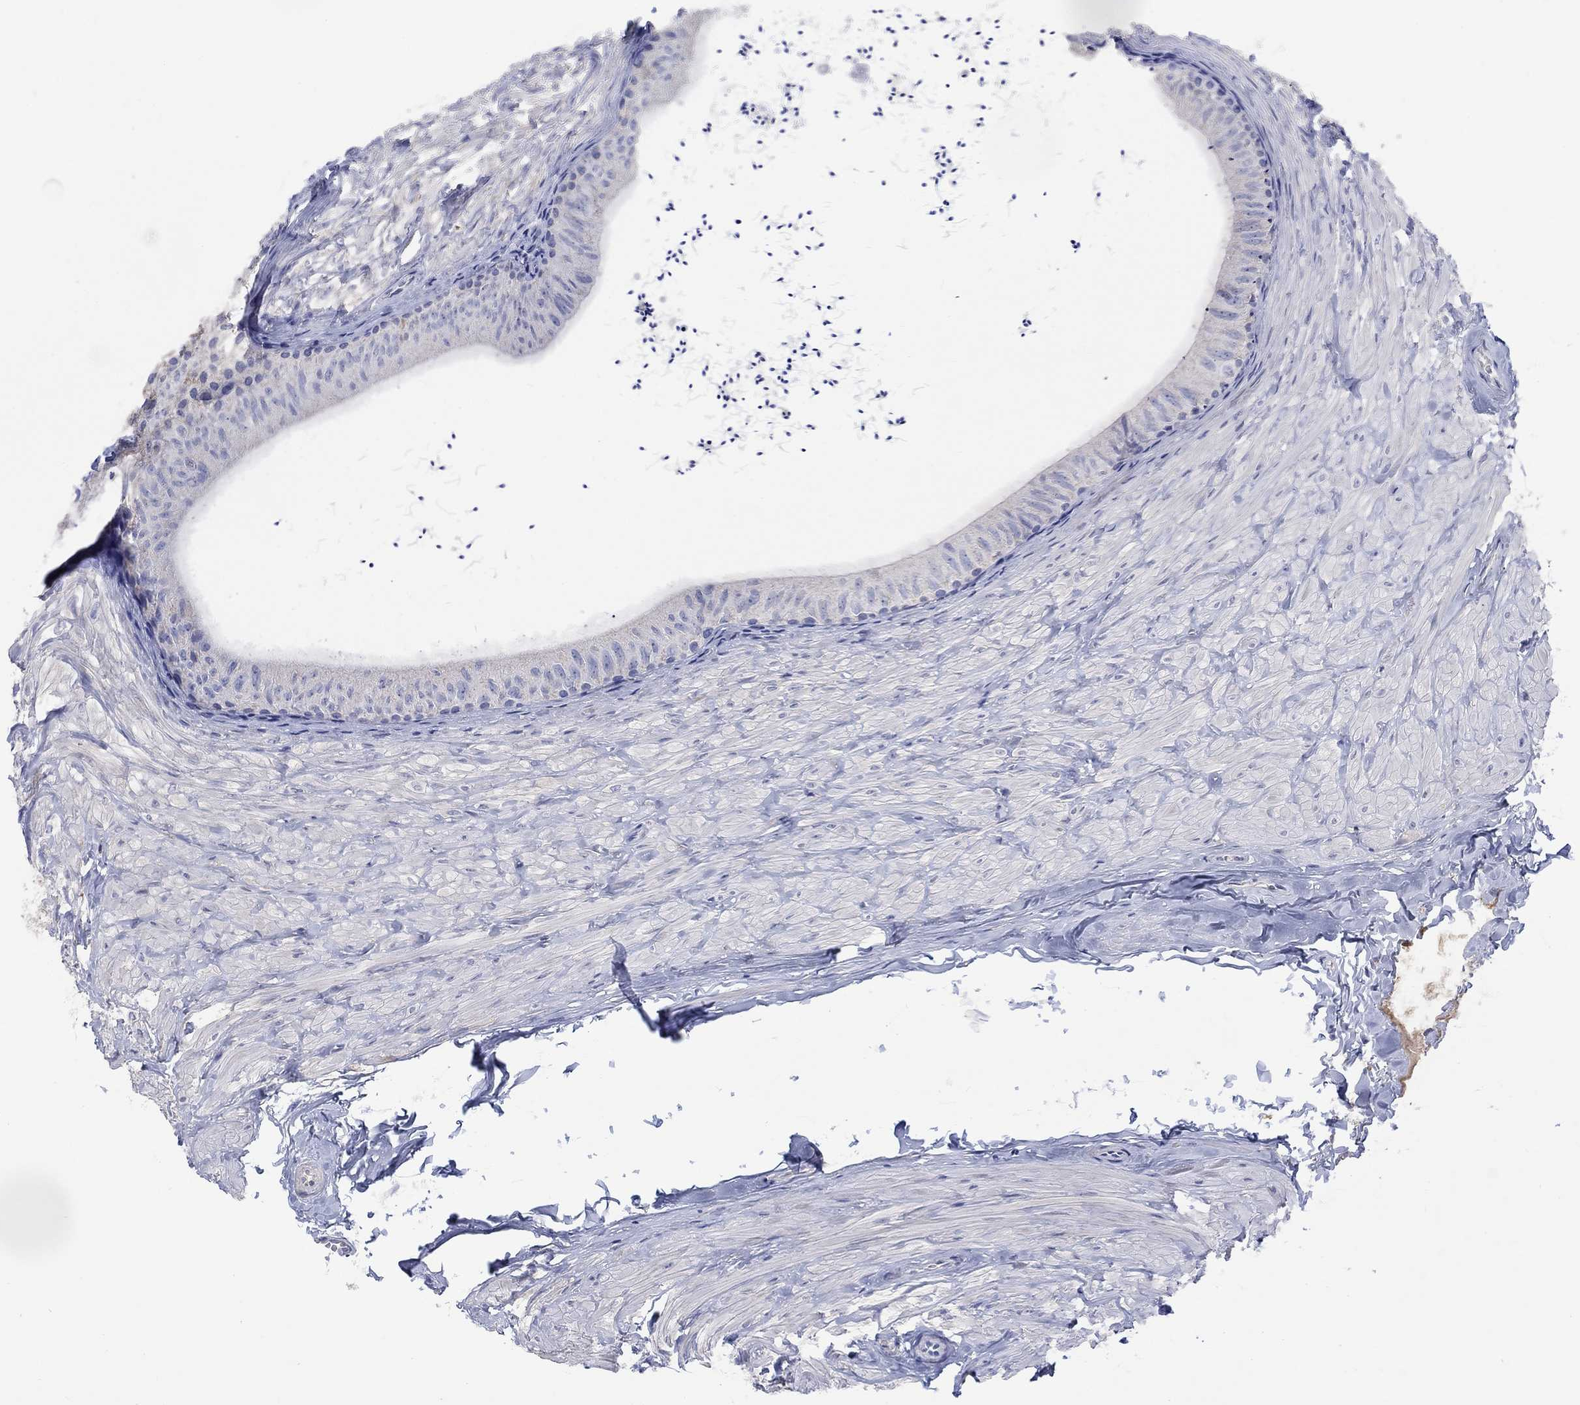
{"staining": {"intensity": "negative", "quantity": "none", "location": "none"}, "tissue": "epididymis", "cell_type": "Glandular cells", "image_type": "normal", "snomed": [{"axis": "morphology", "description": "Normal tissue, NOS"}, {"axis": "topography", "description": "Epididymis"}], "caption": "Glandular cells show no significant protein expression in benign epididymis. The staining was performed using DAB to visualize the protein expression in brown, while the nuclei were stained in blue with hematoxylin (Magnification: 20x).", "gene": "CLVS1", "patient": {"sex": "male", "age": 32}}